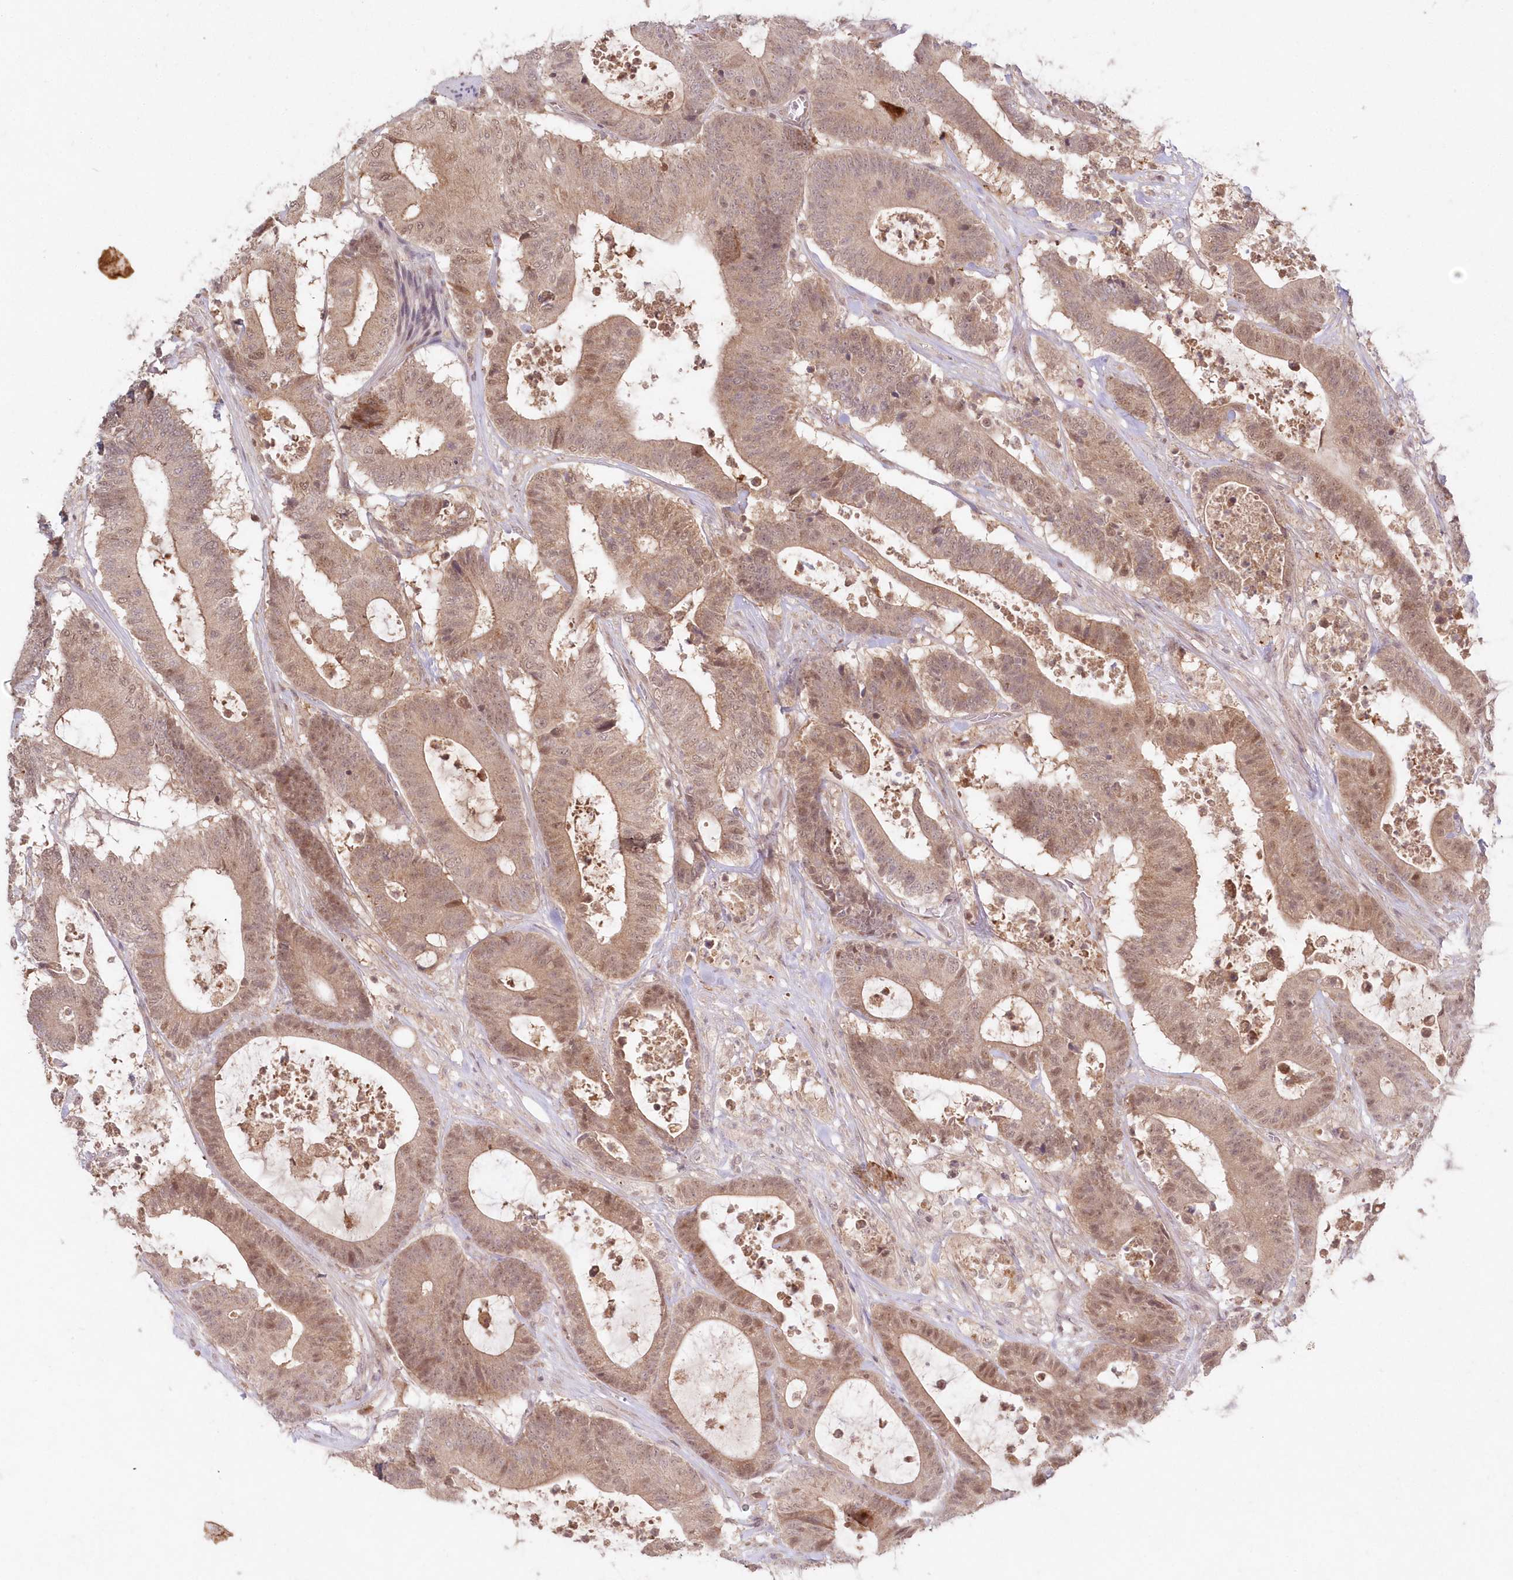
{"staining": {"intensity": "moderate", "quantity": ">75%", "location": "cytoplasmic/membranous,nuclear"}, "tissue": "colorectal cancer", "cell_type": "Tumor cells", "image_type": "cancer", "snomed": [{"axis": "morphology", "description": "Adenocarcinoma, NOS"}, {"axis": "topography", "description": "Colon"}], "caption": "Immunohistochemistry of colorectal adenocarcinoma exhibits medium levels of moderate cytoplasmic/membranous and nuclear expression in approximately >75% of tumor cells.", "gene": "ASCC1", "patient": {"sex": "female", "age": 84}}